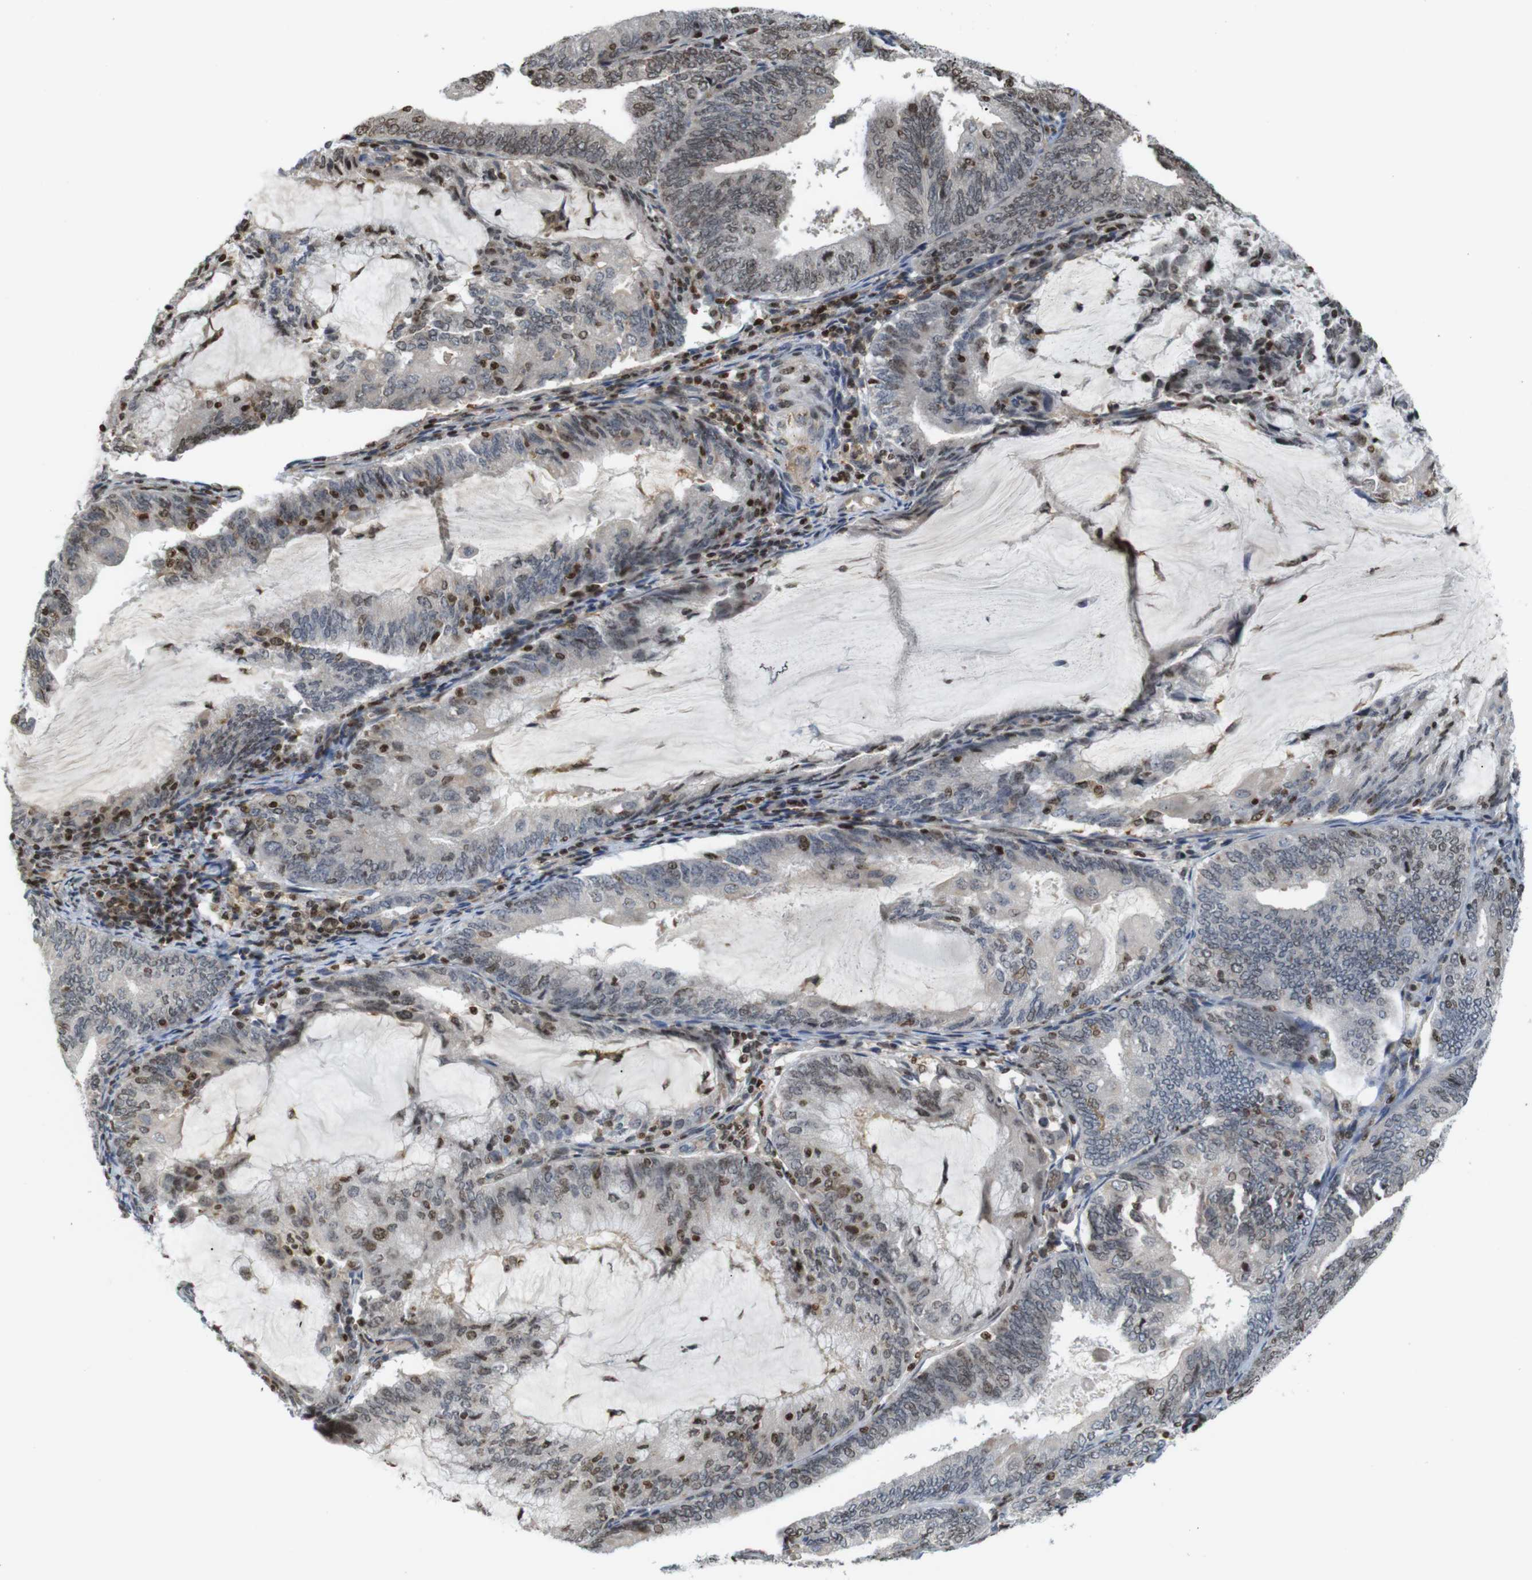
{"staining": {"intensity": "weak", "quantity": "25%-75%", "location": "nuclear"}, "tissue": "endometrial cancer", "cell_type": "Tumor cells", "image_type": "cancer", "snomed": [{"axis": "morphology", "description": "Adenocarcinoma, NOS"}, {"axis": "topography", "description": "Endometrium"}], "caption": "IHC staining of adenocarcinoma (endometrial), which demonstrates low levels of weak nuclear expression in approximately 25%-75% of tumor cells indicating weak nuclear protein positivity. The staining was performed using DAB (3,3'-diaminobenzidine) (brown) for protein detection and nuclei were counterstained in hematoxylin (blue).", "gene": "MBD1", "patient": {"sex": "female", "age": 81}}